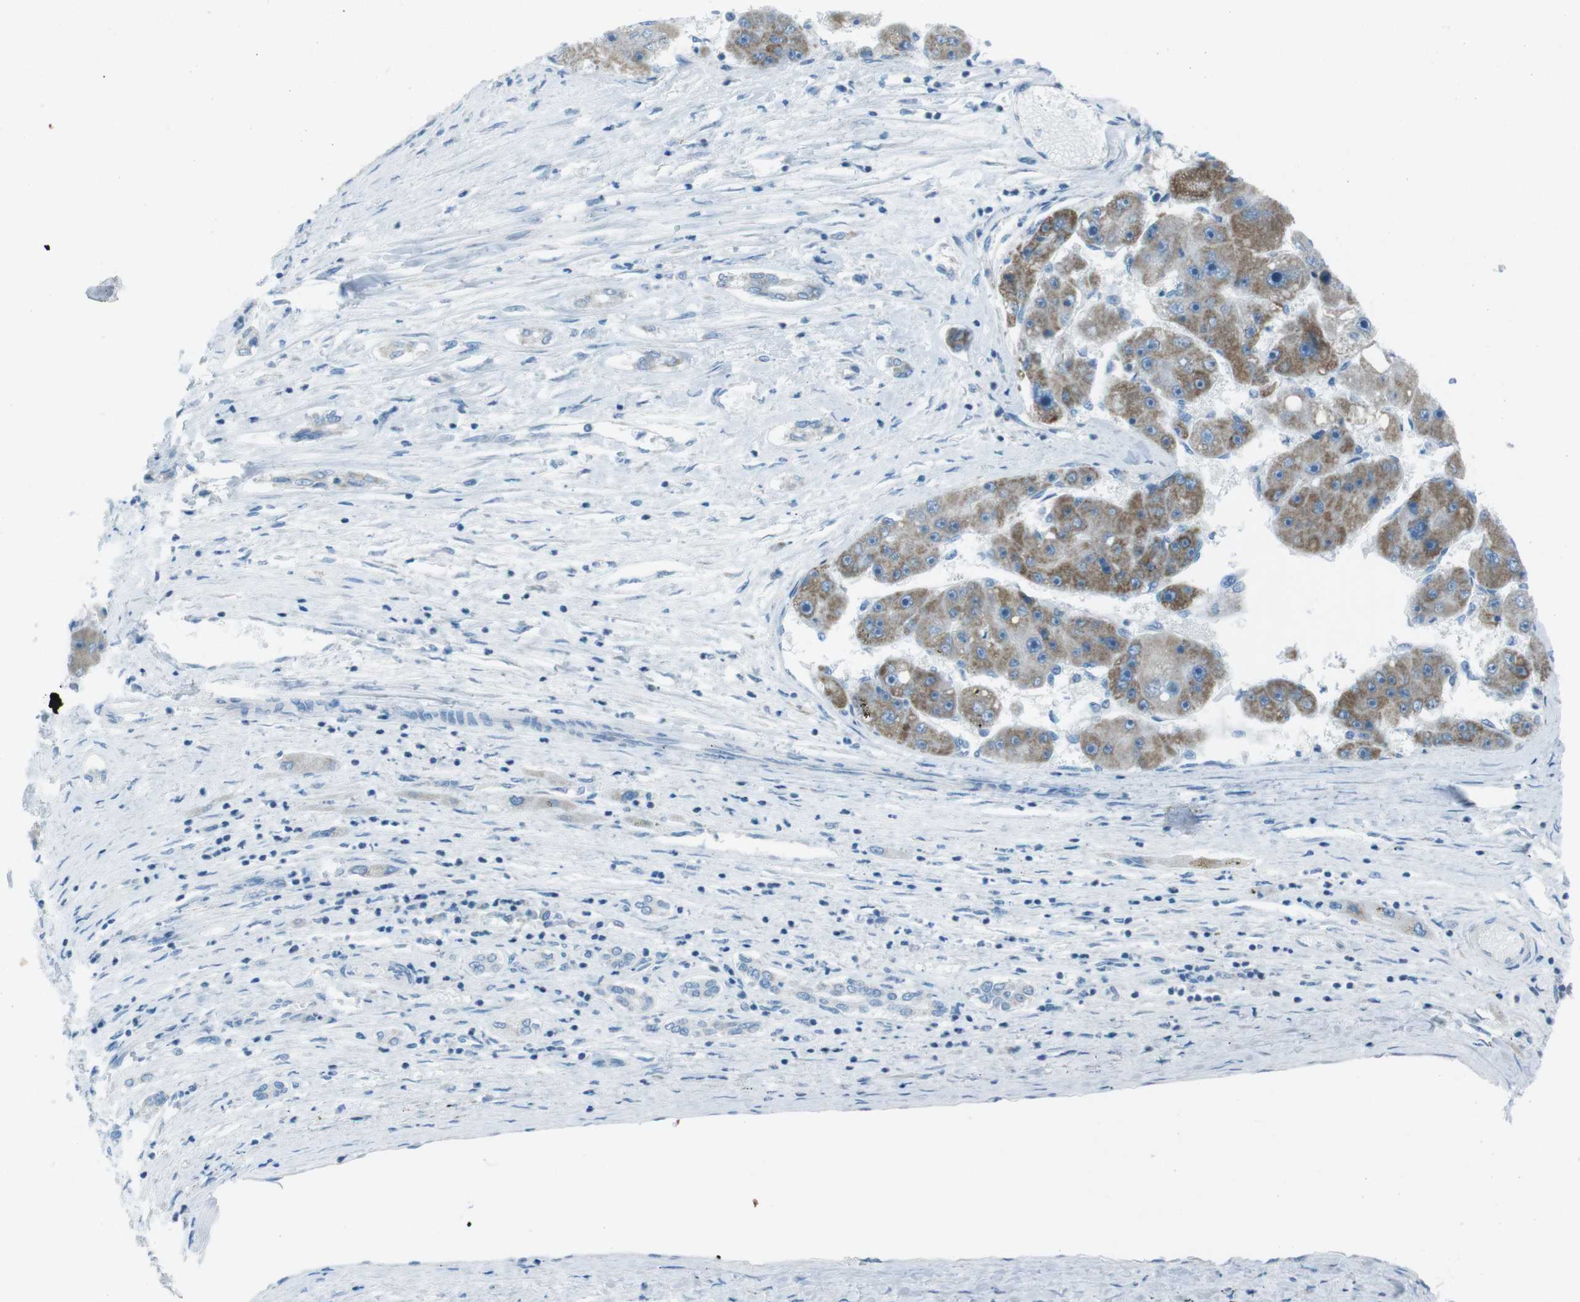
{"staining": {"intensity": "moderate", "quantity": "25%-75%", "location": "cytoplasmic/membranous"}, "tissue": "liver cancer", "cell_type": "Tumor cells", "image_type": "cancer", "snomed": [{"axis": "morphology", "description": "Carcinoma, Hepatocellular, NOS"}, {"axis": "topography", "description": "Liver"}], "caption": "Immunohistochemical staining of liver hepatocellular carcinoma reveals moderate cytoplasmic/membranous protein expression in about 25%-75% of tumor cells. The staining was performed using DAB to visualize the protein expression in brown, while the nuclei were stained in blue with hematoxylin (Magnification: 20x).", "gene": "DNAJA3", "patient": {"sex": "female", "age": 61}}